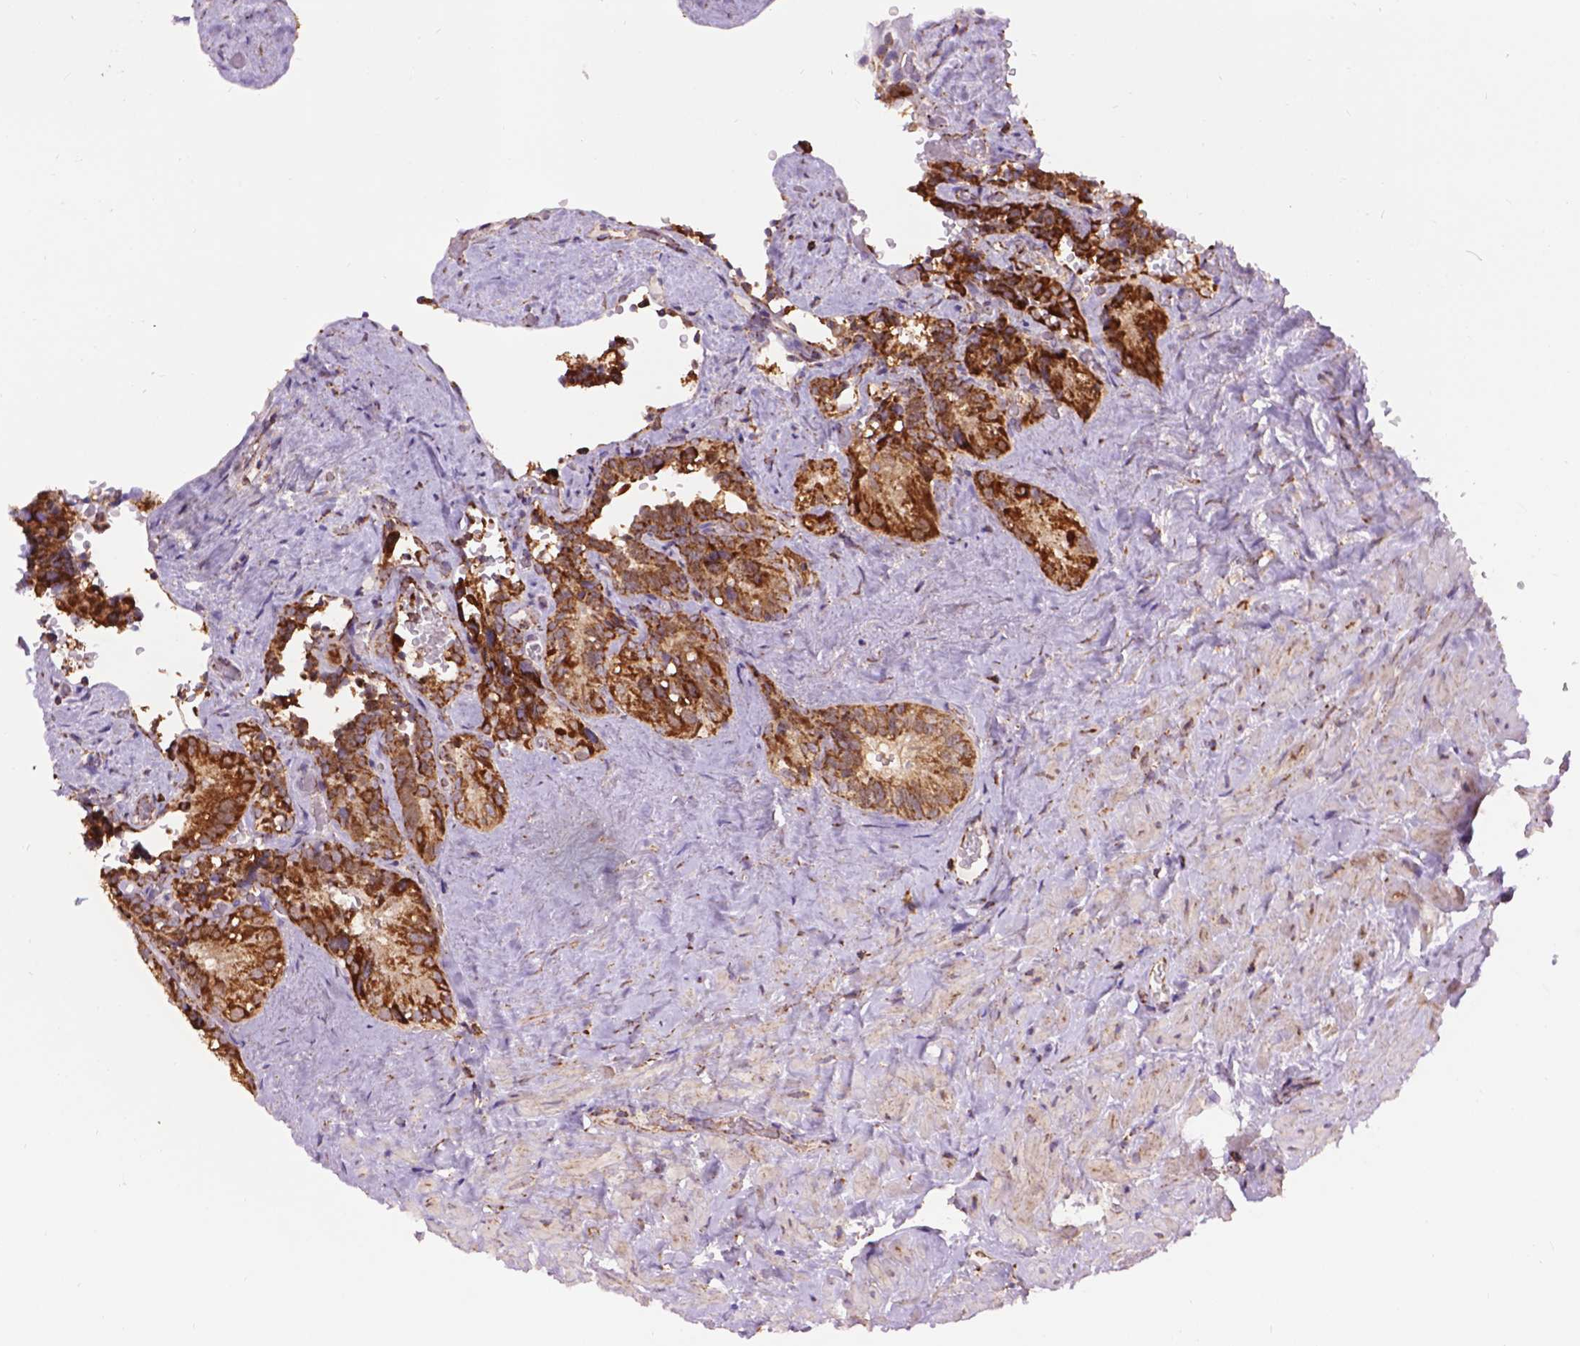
{"staining": {"intensity": "strong", "quantity": ">75%", "location": "cytoplasmic/membranous"}, "tissue": "seminal vesicle", "cell_type": "Glandular cells", "image_type": "normal", "snomed": [{"axis": "morphology", "description": "Normal tissue, NOS"}, {"axis": "topography", "description": "Seminal veicle"}], "caption": "DAB (3,3'-diaminobenzidine) immunohistochemical staining of benign human seminal vesicle exhibits strong cytoplasmic/membranous protein positivity in about >75% of glandular cells.", "gene": "PYCR3", "patient": {"sex": "male", "age": 69}}